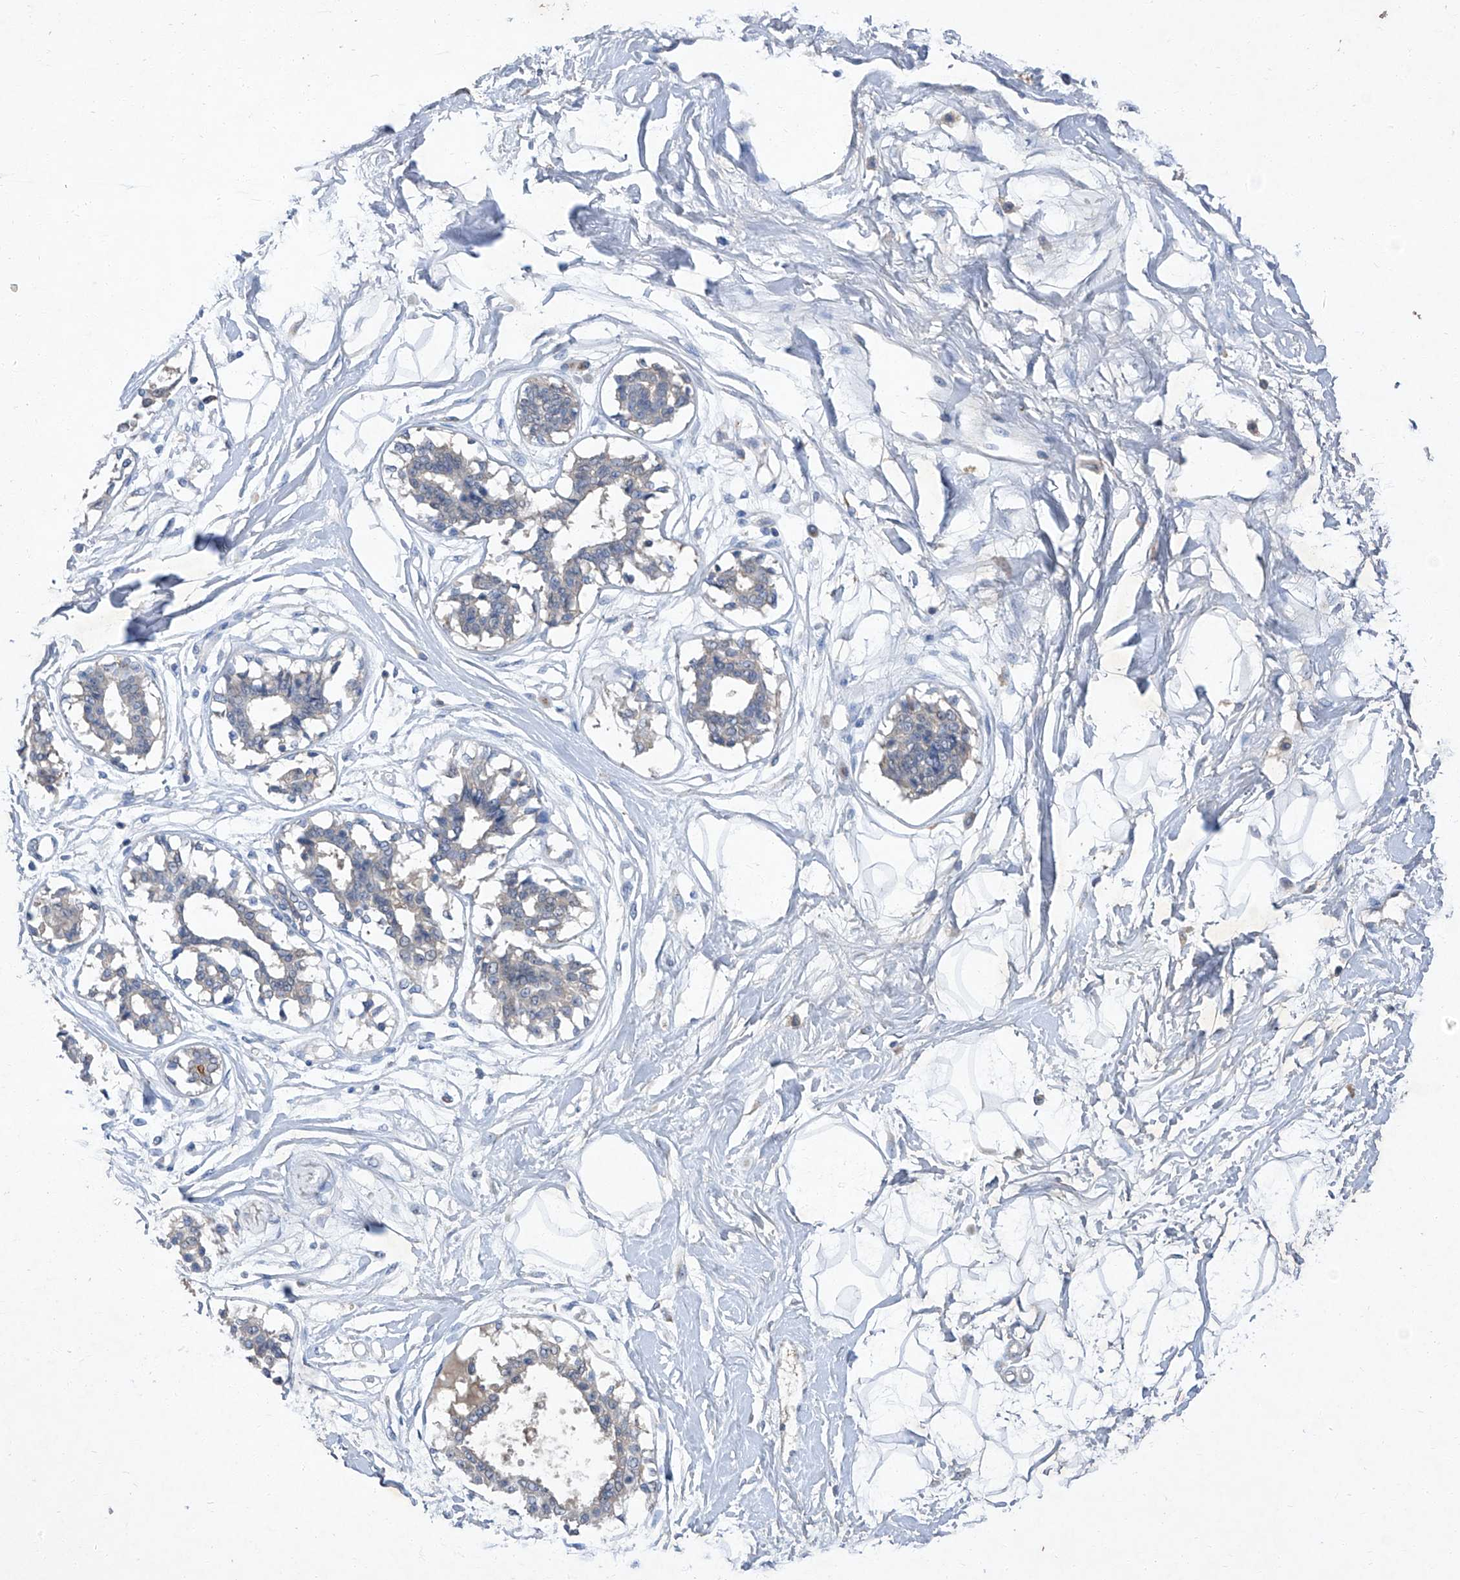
{"staining": {"intensity": "negative", "quantity": "none", "location": "none"}, "tissue": "breast", "cell_type": "Adipocytes", "image_type": "normal", "snomed": [{"axis": "morphology", "description": "Normal tissue, NOS"}, {"axis": "topography", "description": "Breast"}], "caption": "Breast stained for a protein using immunohistochemistry displays no positivity adipocytes.", "gene": "SBK2", "patient": {"sex": "female", "age": 45}}